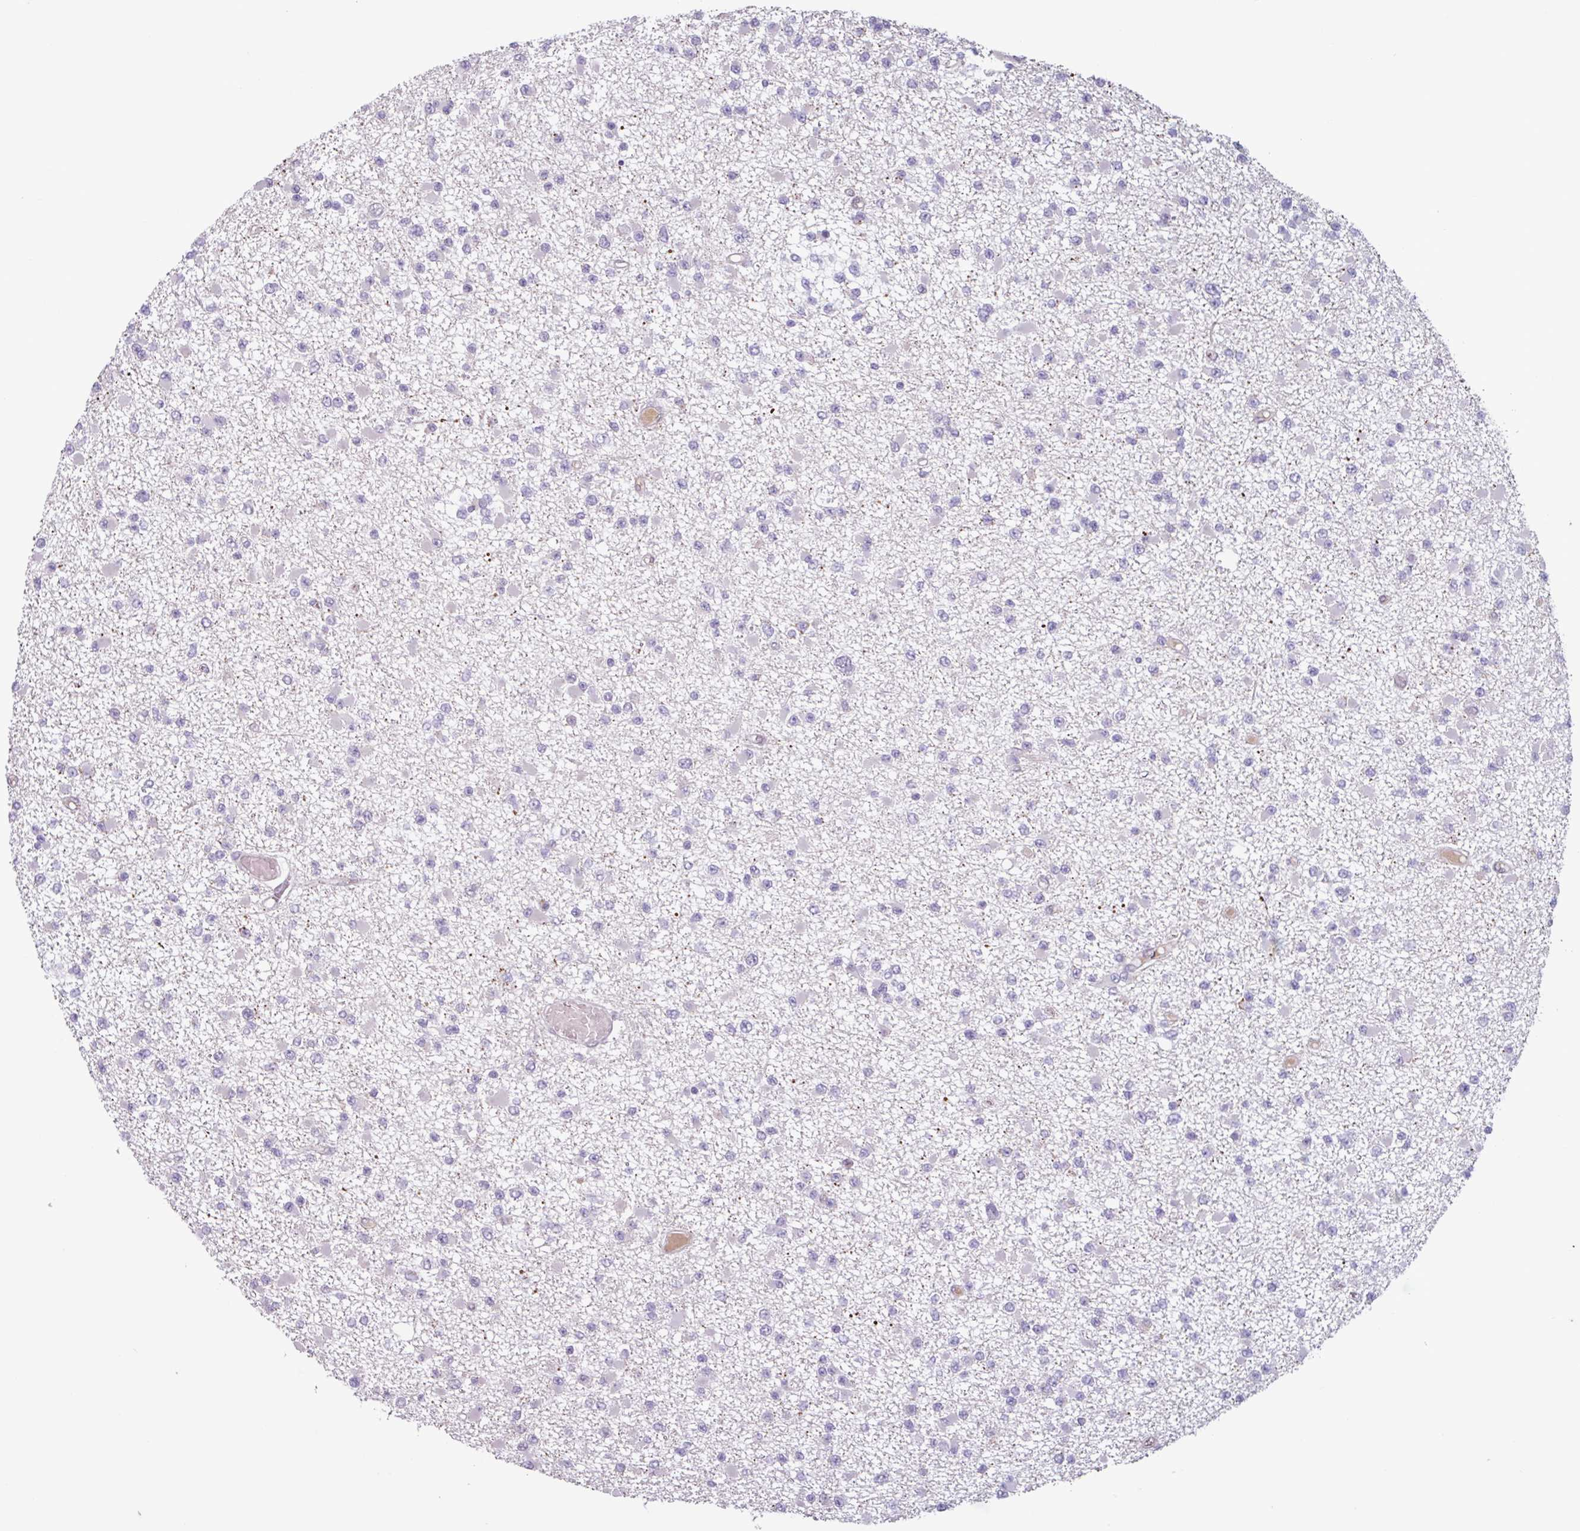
{"staining": {"intensity": "negative", "quantity": "none", "location": "none"}, "tissue": "glioma", "cell_type": "Tumor cells", "image_type": "cancer", "snomed": [{"axis": "morphology", "description": "Glioma, malignant, Low grade"}, {"axis": "topography", "description": "Brain"}], "caption": "The histopathology image displays no staining of tumor cells in glioma. (DAB (3,3'-diaminobenzidine) immunohistochemistry (IHC) visualized using brightfield microscopy, high magnification).", "gene": "ZNF575", "patient": {"sex": "female", "age": 22}}